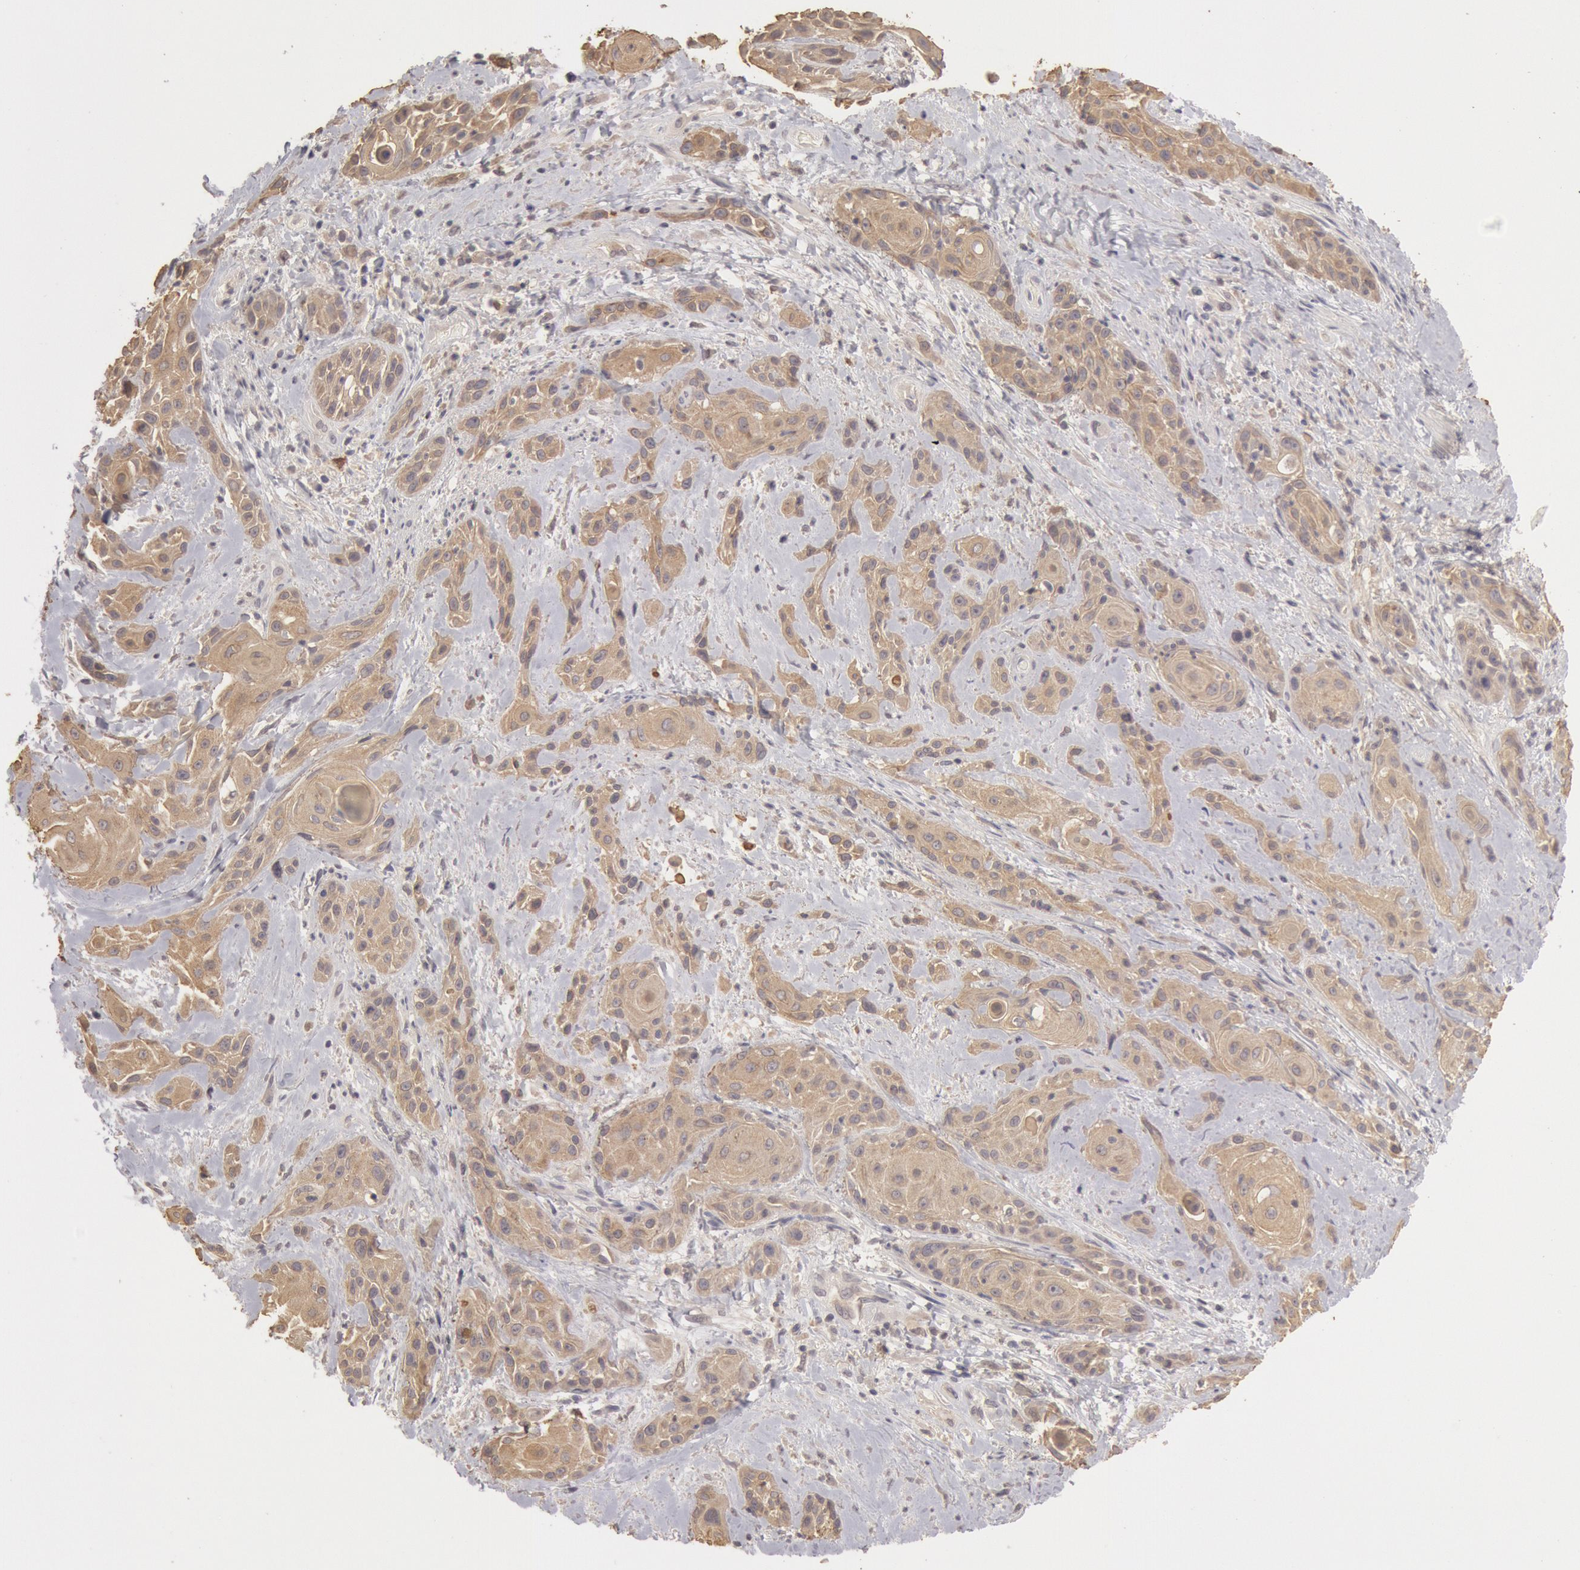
{"staining": {"intensity": "moderate", "quantity": ">75%", "location": "cytoplasmic/membranous"}, "tissue": "skin cancer", "cell_type": "Tumor cells", "image_type": "cancer", "snomed": [{"axis": "morphology", "description": "Squamous cell carcinoma, NOS"}, {"axis": "topography", "description": "Skin"}, {"axis": "topography", "description": "Anal"}], "caption": "A photomicrograph of human skin squamous cell carcinoma stained for a protein exhibits moderate cytoplasmic/membranous brown staining in tumor cells. Using DAB (brown) and hematoxylin (blue) stains, captured at high magnification using brightfield microscopy.", "gene": "ZFP36L1", "patient": {"sex": "male", "age": 64}}